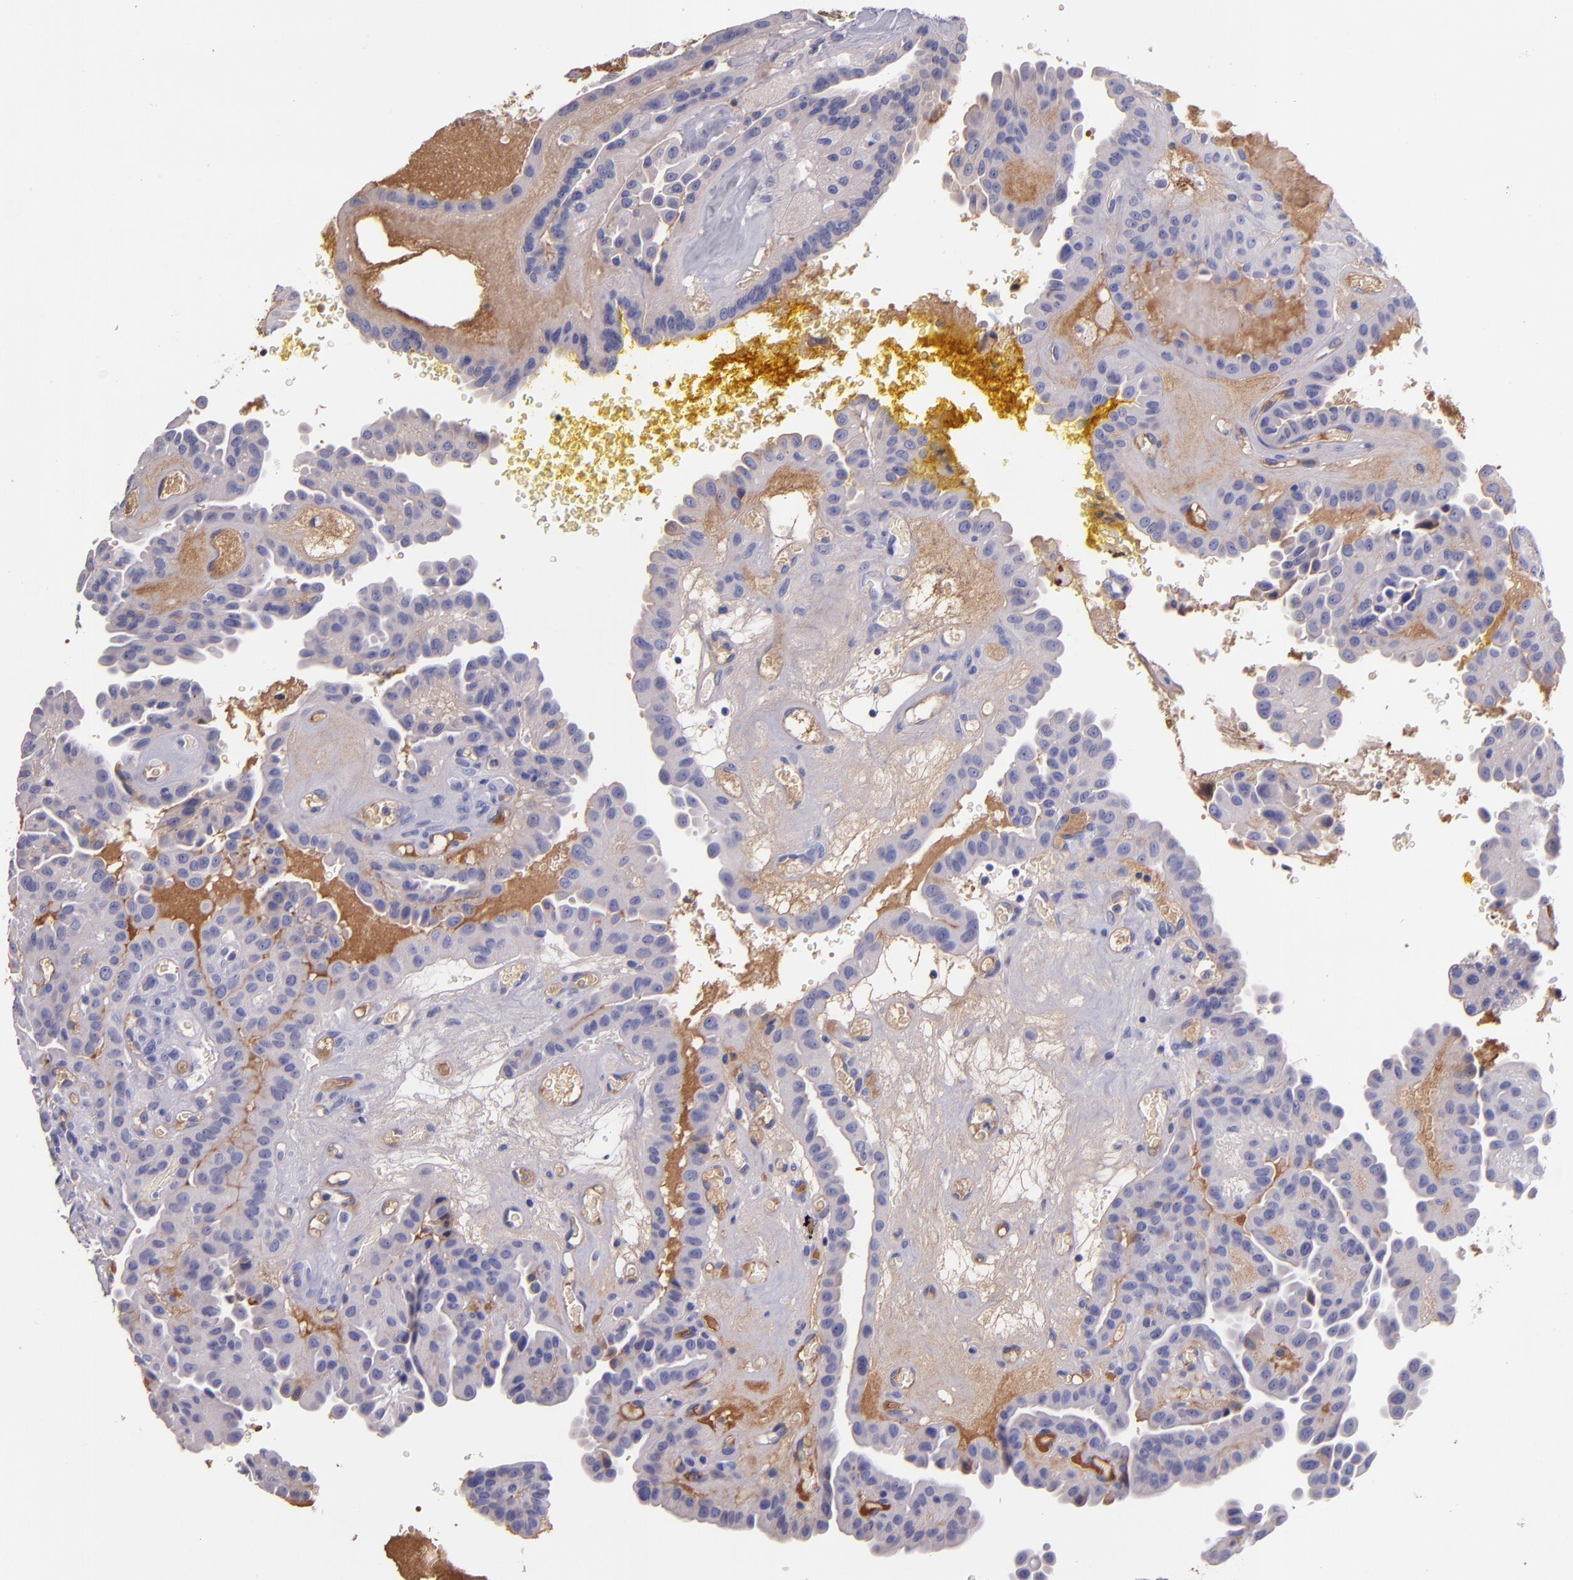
{"staining": {"intensity": "moderate", "quantity": "25%-75%", "location": "cytoplasmic/membranous"}, "tissue": "thyroid cancer", "cell_type": "Tumor cells", "image_type": "cancer", "snomed": [{"axis": "morphology", "description": "Papillary adenocarcinoma, NOS"}, {"axis": "topography", "description": "Thyroid gland"}], "caption": "This photomicrograph displays papillary adenocarcinoma (thyroid) stained with immunohistochemistry (IHC) to label a protein in brown. The cytoplasmic/membranous of tumor cells show moderate positivity for the protein. Nuclei are counter-stained blue.", "gene": "KNG1", "patient": {"sex": "male", "age": 87}}